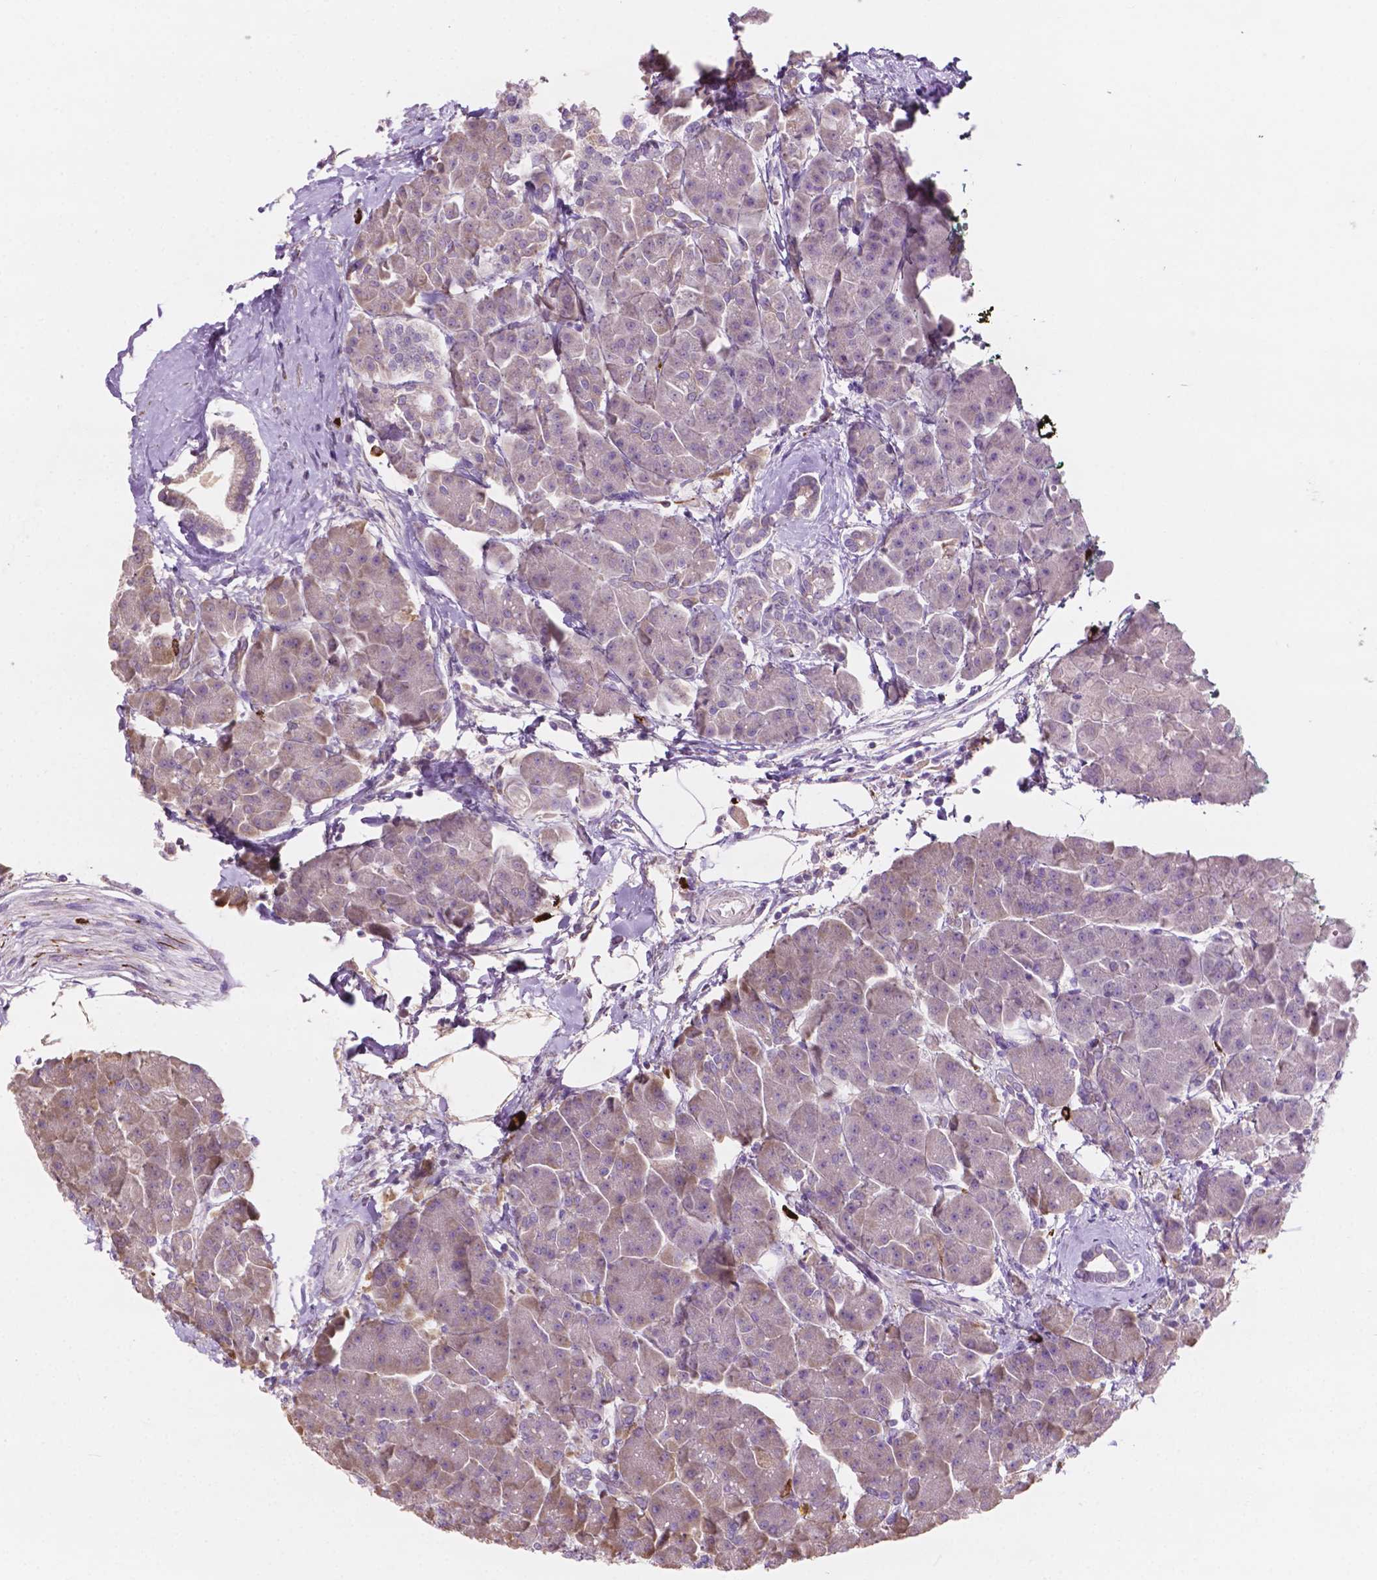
{"staining": {"intensity": "moderate", "quantity": "<25%", "location": "cytoplasmic/membranous"}, "tissue": "pancreas", "cell_type": "Exocrine glandular cells", "image_type": "normal", "snomed": [{"axis": "morphology", "description": "Normal tissue, NOS"}, {"axis": "topography", "description": "Adipose tissue"}, {"axis": "topography", "description": "Pancreas"}, {"axis": "topography", "description": "Peripheral nerve tissue"}], "caption": "Moderate cytoplasmic/membranous staining is identified in about <25% of exocrine glandular cells in unremarkable pancreas. (IHC, brightfield microscopy, high magnification).", "gene": "LRP1B", "patient": {"sex": "female", "age": 58}}